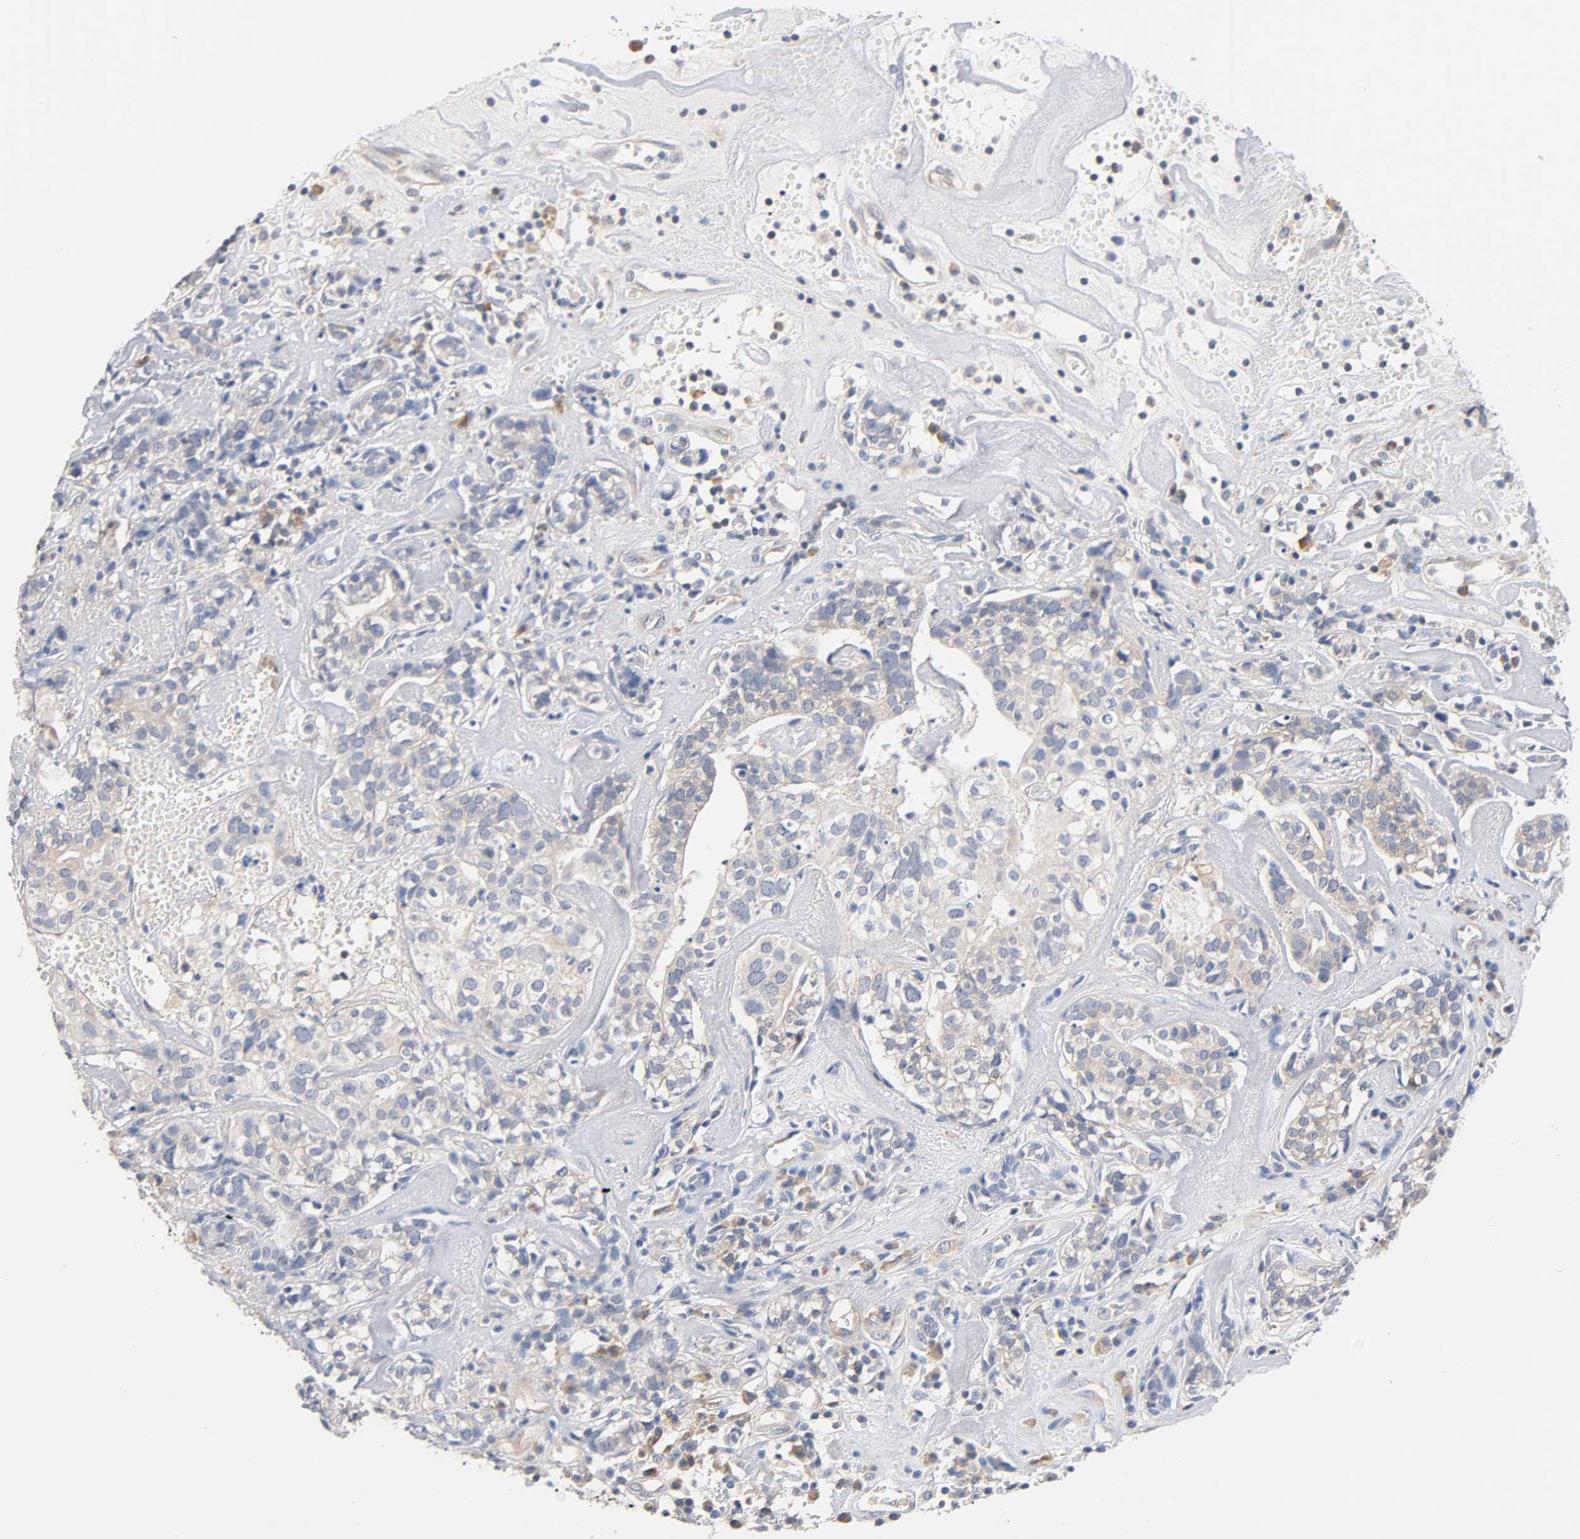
{"staining": {"intensity": "weak", "quantity": "25%-75%", "location": "cytoplasmic/membranous"}, "tissue": "head and neck cancer", "cell_type": "Tumor cells", "image_type": "cancer", "snomed": [{"axis": "morphology", "description": "Adenocarcinoma, NOS"}, {"axis": "topography", "description": "Salivary gland"}, {"axis": "topography", "description": "Head-Neck"}], "caption": "Tumor cells demonstrate weak cytoplasmic/membranous staining in approximately 25%-75% of cells in head and neck cancer.", "gene": "MALT1", "patient": {"sex": "female", "age": 65}}